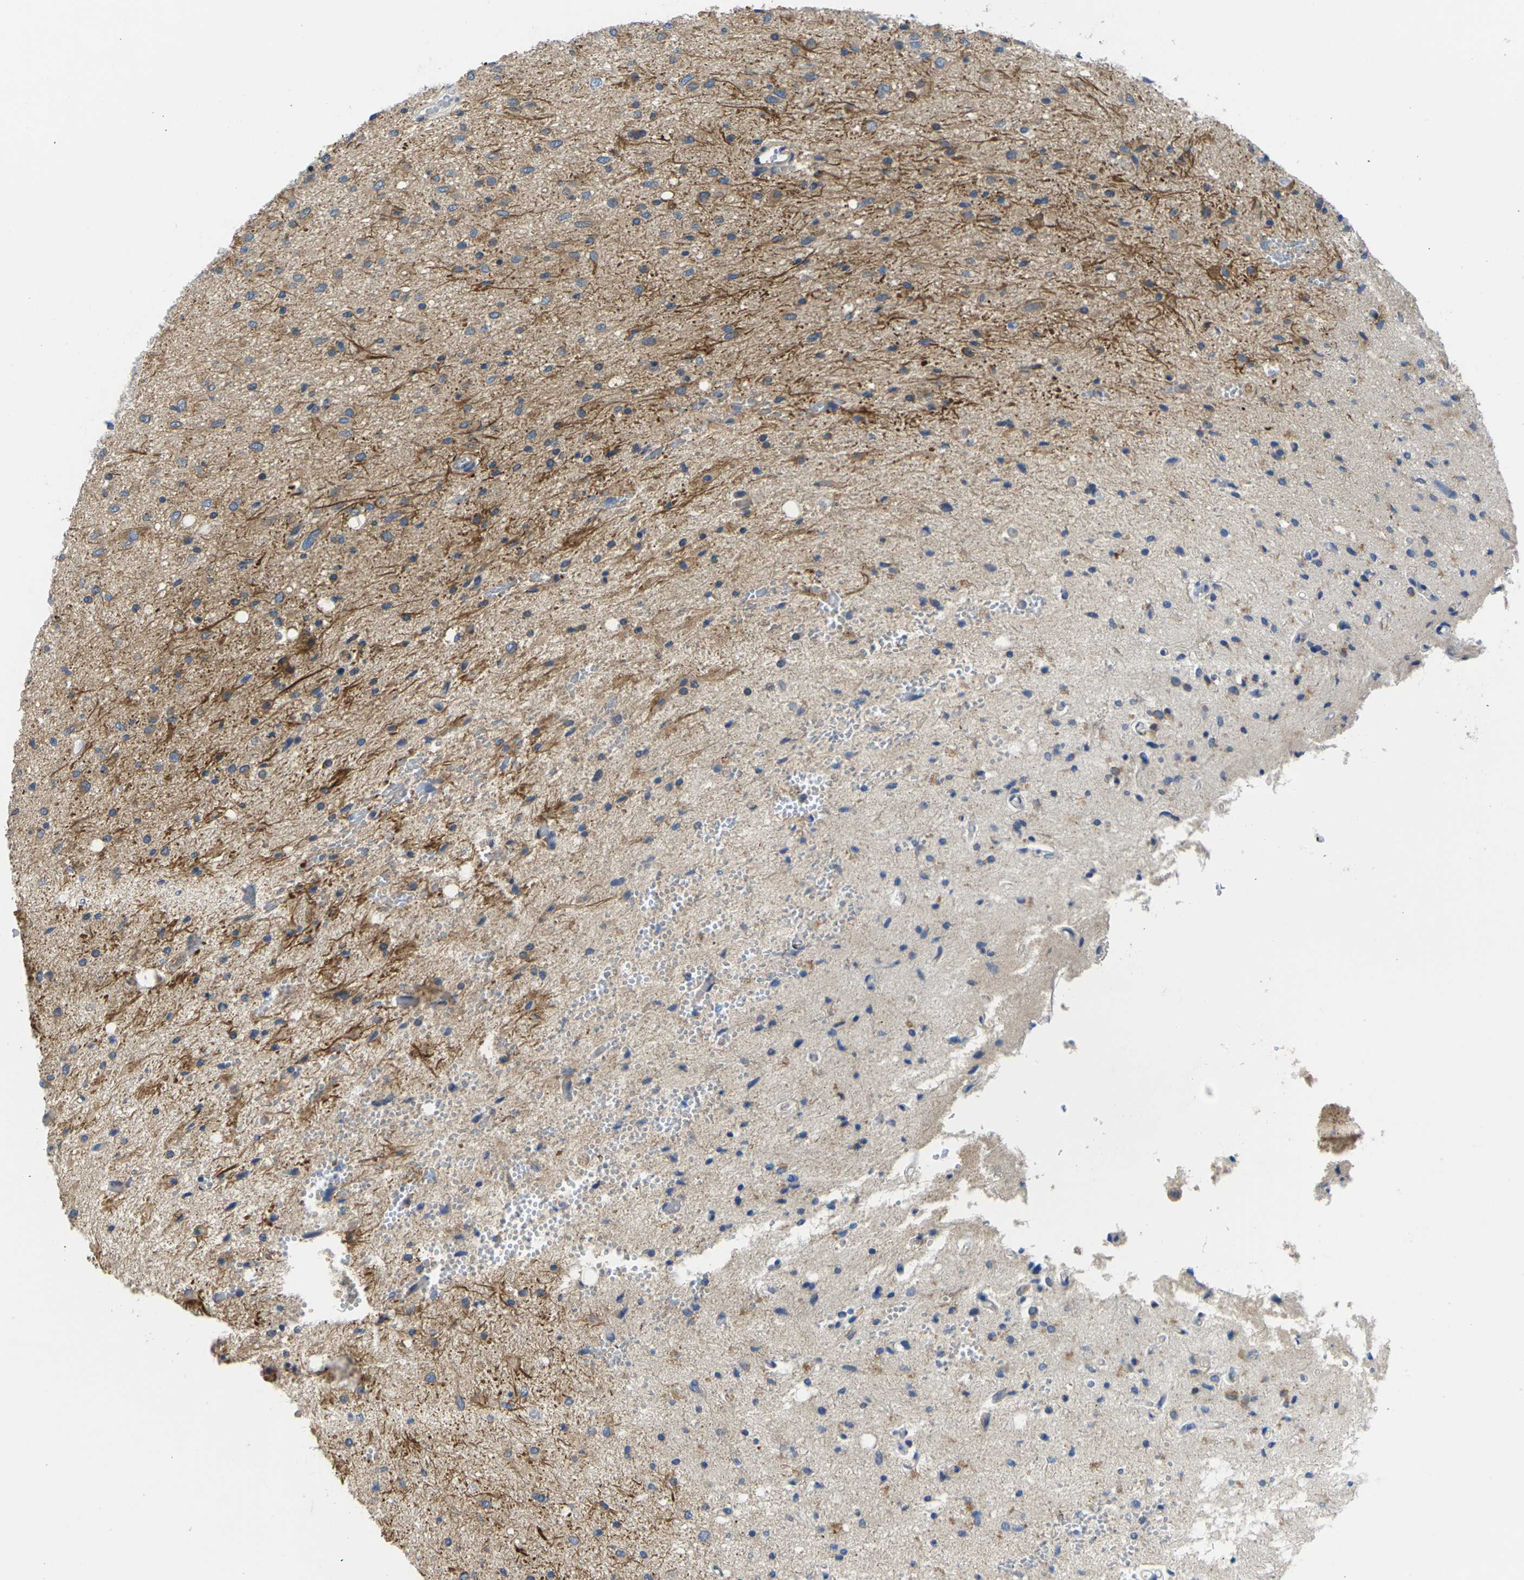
{"staining": {"intensity": "moderate", "quantity": "25%-75%", "location": "cytoplasmic/membranous"}, "tissue": "glioma", "cell_type": "Tumor cells", "image_type": "cancer", "snomed": [{"axis": "morphology", "description": "Glioma, malignant, Low grade"}, {"axis": "topography", "description": "Brain"}], "caption": "IHC image of neoplastic tissue: glioma stained using immunohistochemistry demonstrates medium levels of moderate protein expression localized specifically in the cytoplasmic/membranous of tumor cells, appearing as a cytoplasmic/membranous brown color.", "gene": "TMCC2", "patient": {"sex": "male", "age": 77}}